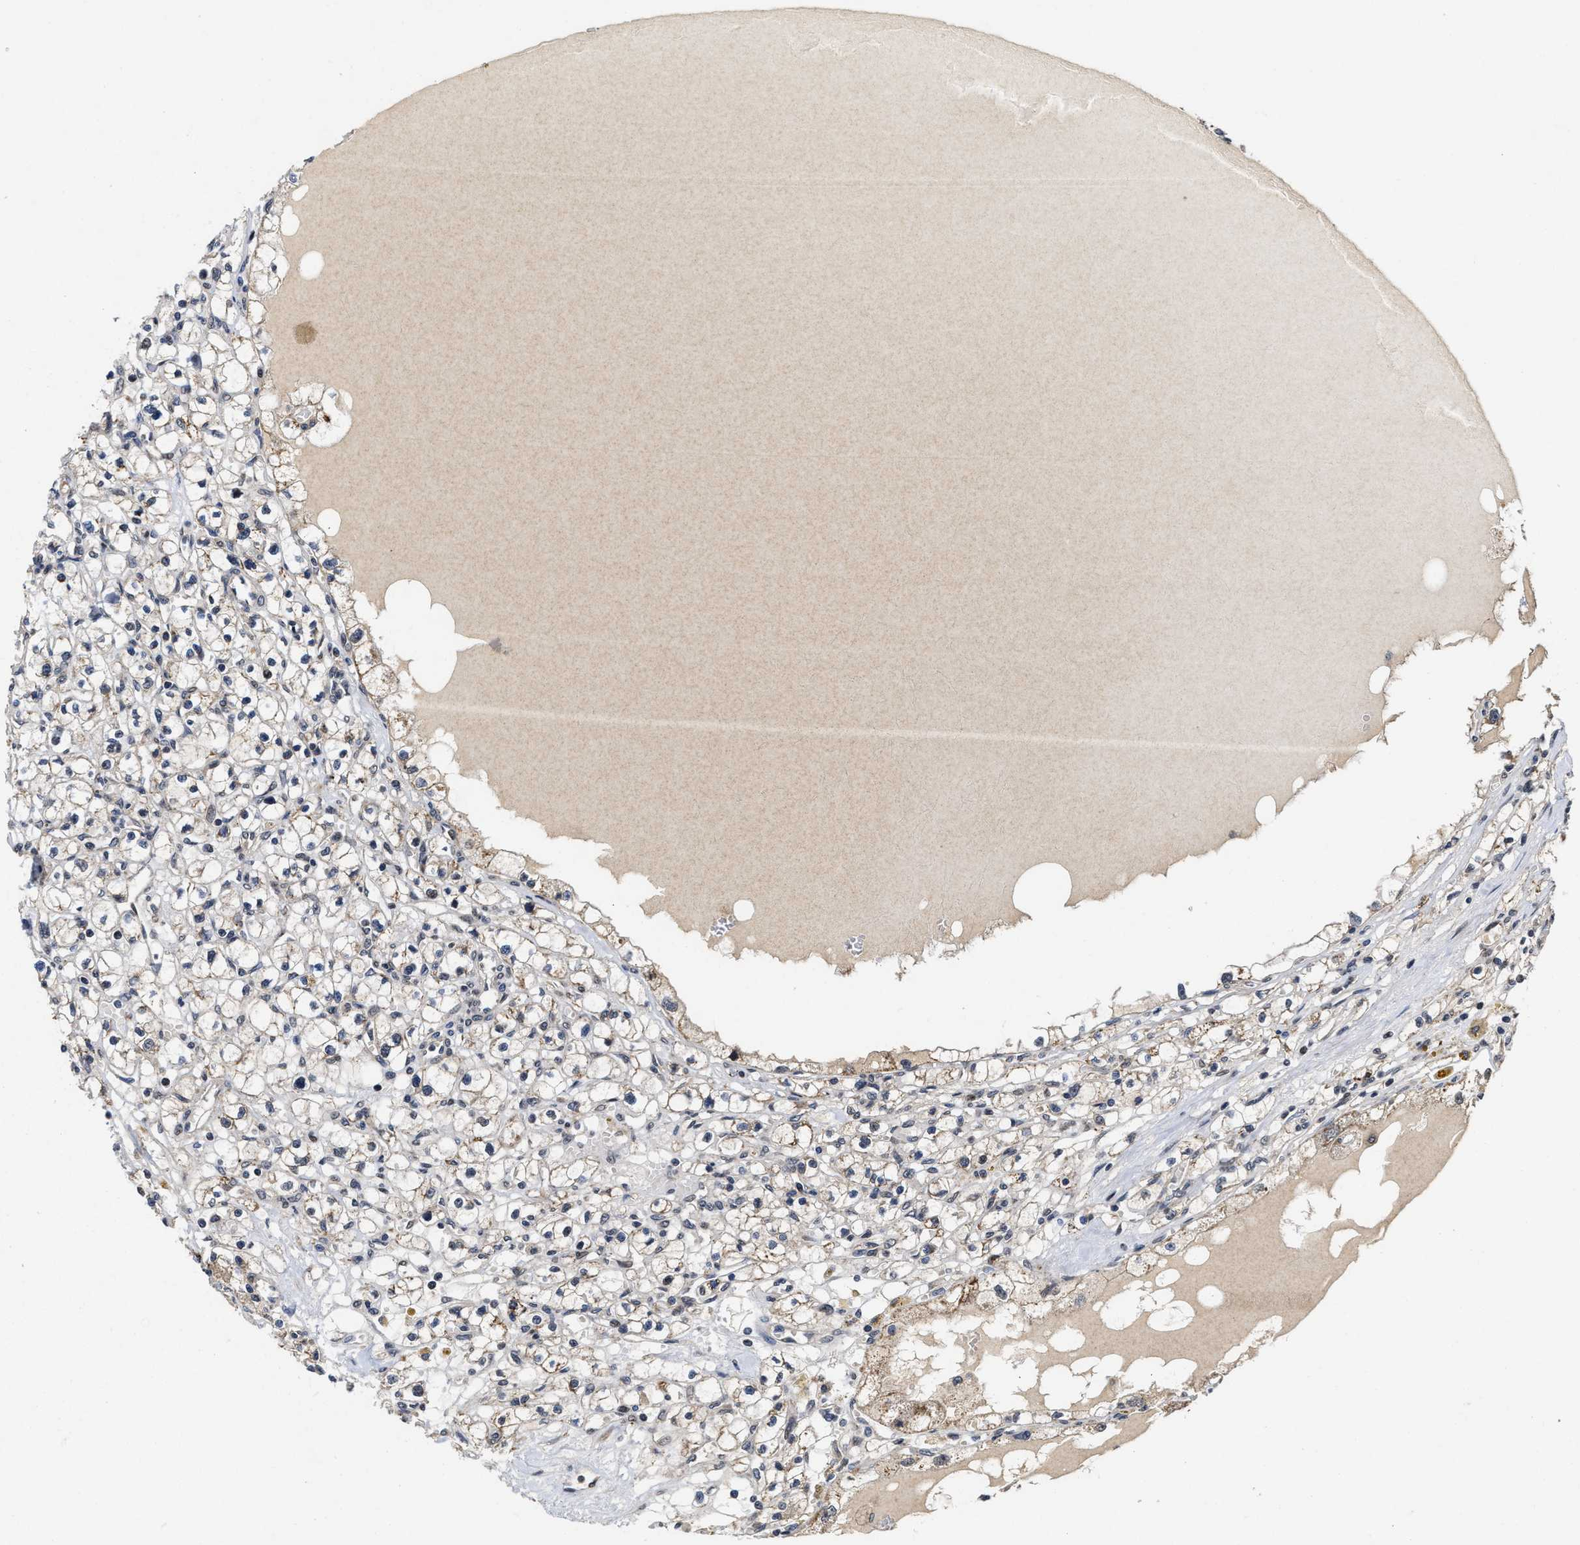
{"staining": {"intensity": "moderate", "quantity": "25%-75%", "location": "cytoplasmic/membranous"}, "tissue": "renal cancer", "cell_type": "Tumor cells", "image_type": "cancer", "snomed": [{"axis": "morphology", "description": "Adenocarcinoma, NOS"}, {"axis": "topography", "description": "Kidney"}], "caption": "Immunohistochemistry (DAB (3,3'-diaminobenzidine)) staining of adenocarcinoma (renal) demonstrates moderate cytoplasmic/membranous protein staining in approximately 25%-75% of tumor cells. Ihc stains the protein of interest in brown and the nuclei are stained blue.", "gene": "SCYL2", "patient": {"sex": "male", "age": 56}}